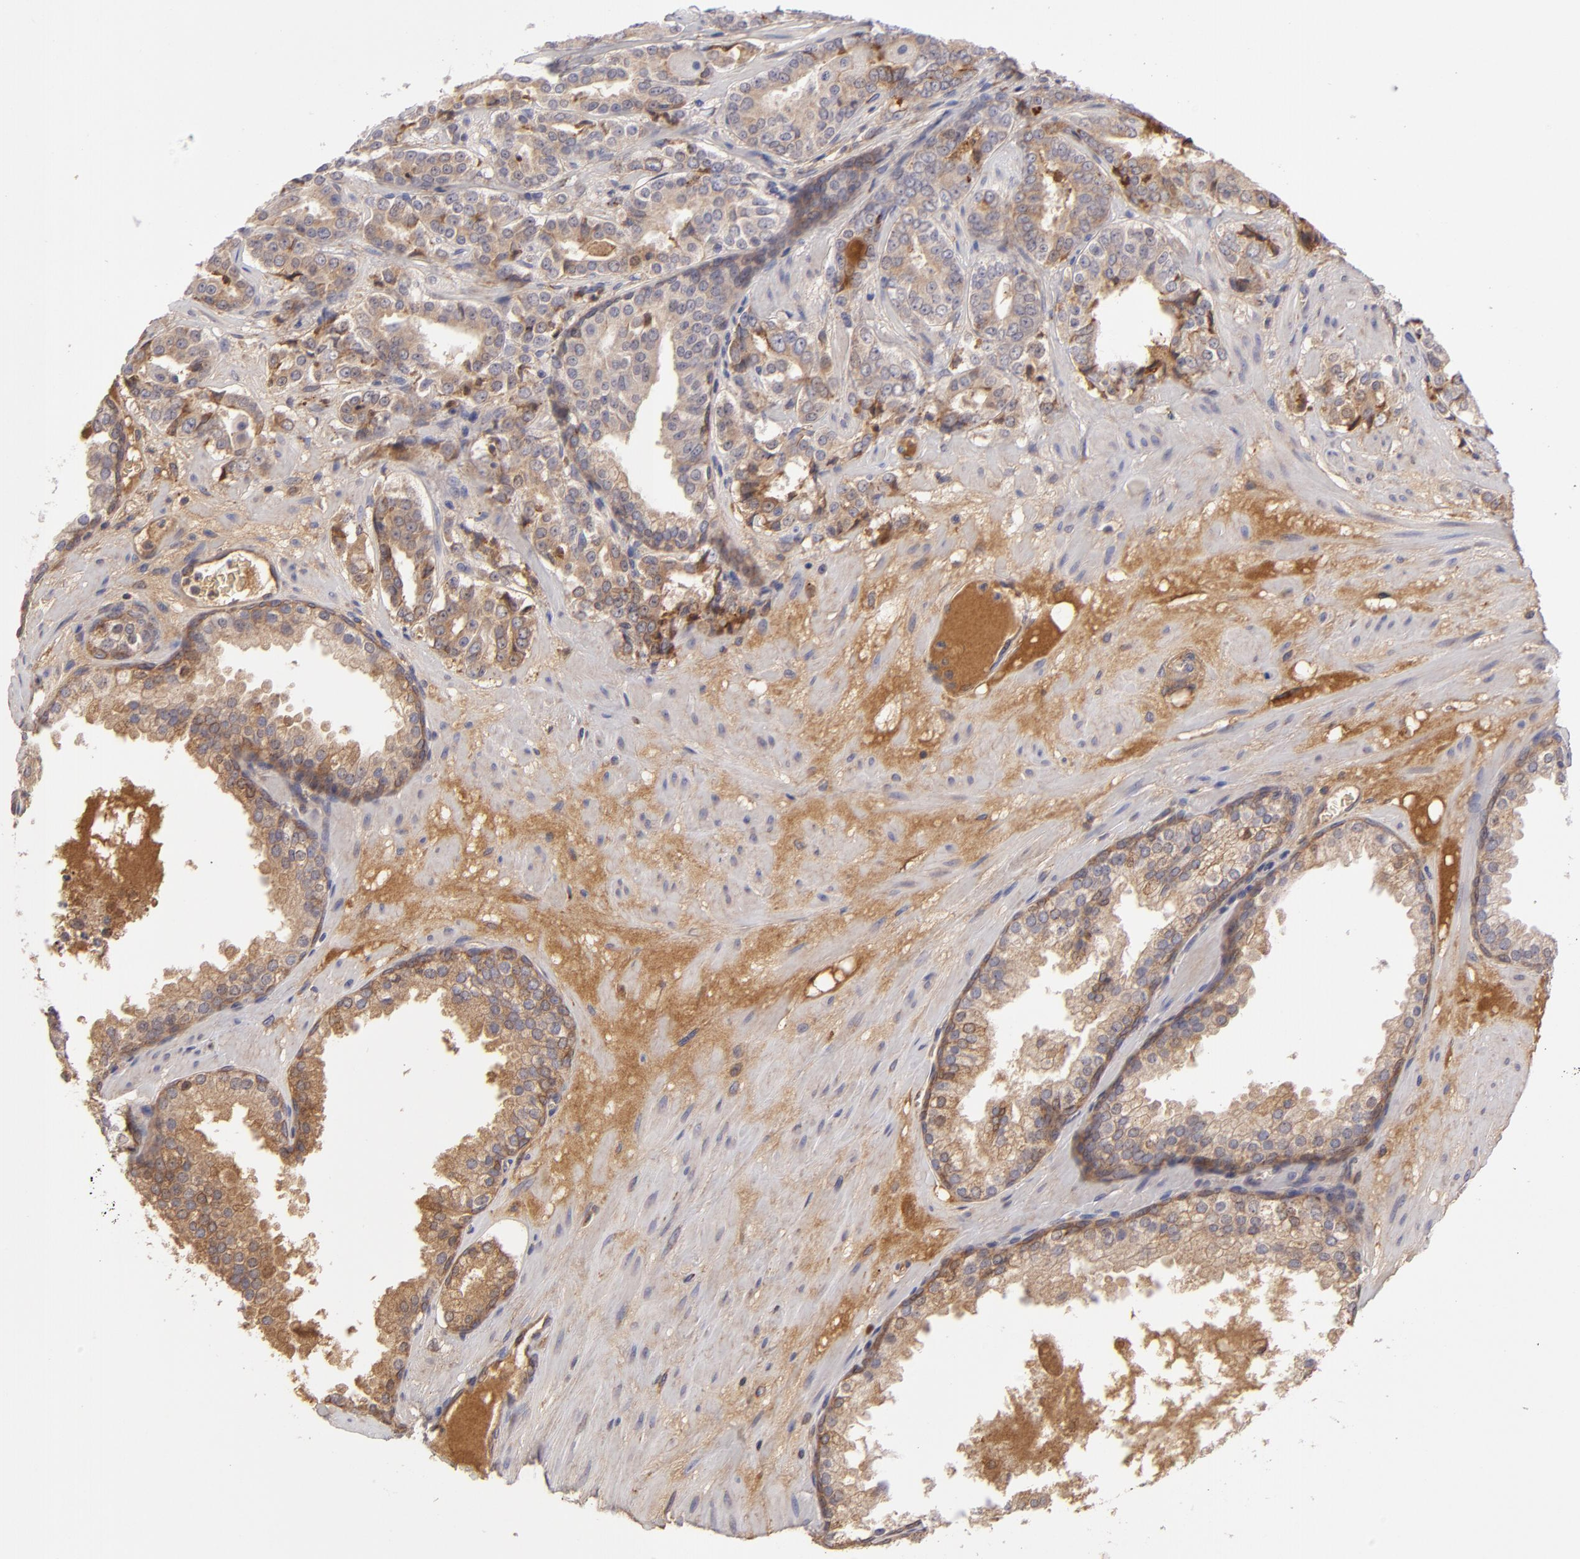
{"staining": {"intensity": "moderate", "quantity": ">75%", "location": "cytoplasmic/membranous"}, "tissue": "prostate cancer", "cell_type": "Tumor cells", "image_type": "cancer", "snomed": [{"axis": "morphology", "description": "Adenocarcinoma, Medium grade"}, {"axis": "topography", "description": "Prostate"}], "caption": "Brown immunohistochemical staining in prostate cancer (medium-grade adenocarcinoma) reveals moderate cytoplasmic/membranous positivity in about >75% of tumor cells.", "gene": "CFB", "patient": {"sex": "male", "age": 60}}